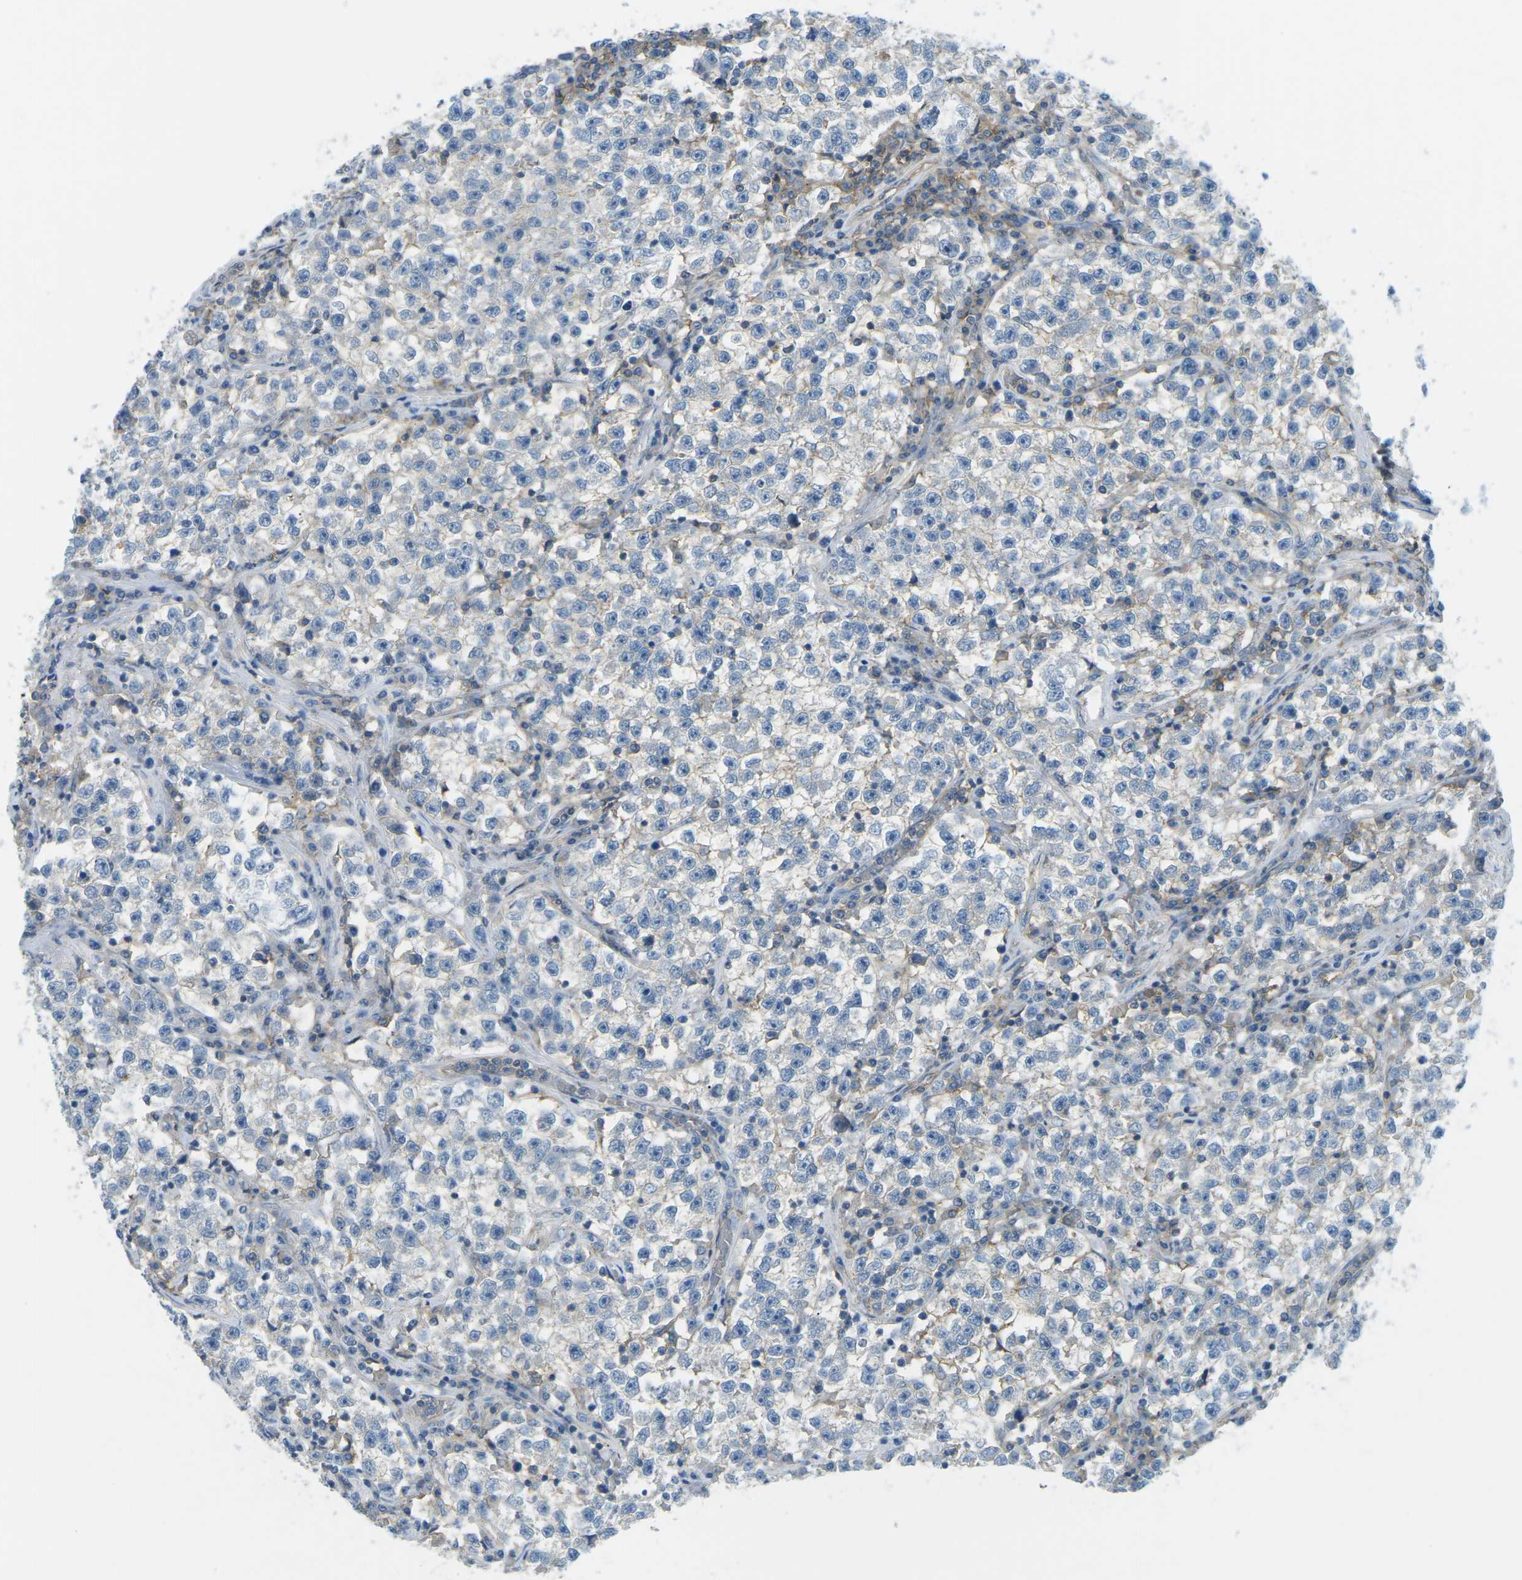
{"staining": {"intensity": "negative", "quantity": "none", "location": "none"}, "tissue": "testis cancer", "cell_type": "Tumor cells", "image_type": "cancer", "snomed": [{"axis": "morphology", "description": "Seminoma, NOS"}, {"axis": "topography", "description": "Testis"}], "caption": "An immunohistochemistry (IHC) photomicrograph of testis cancer is shown. There is no staining in tumor cells of testis cancer.", "gene": "CD47", "patient": {"sex": "male", "age": 22}}